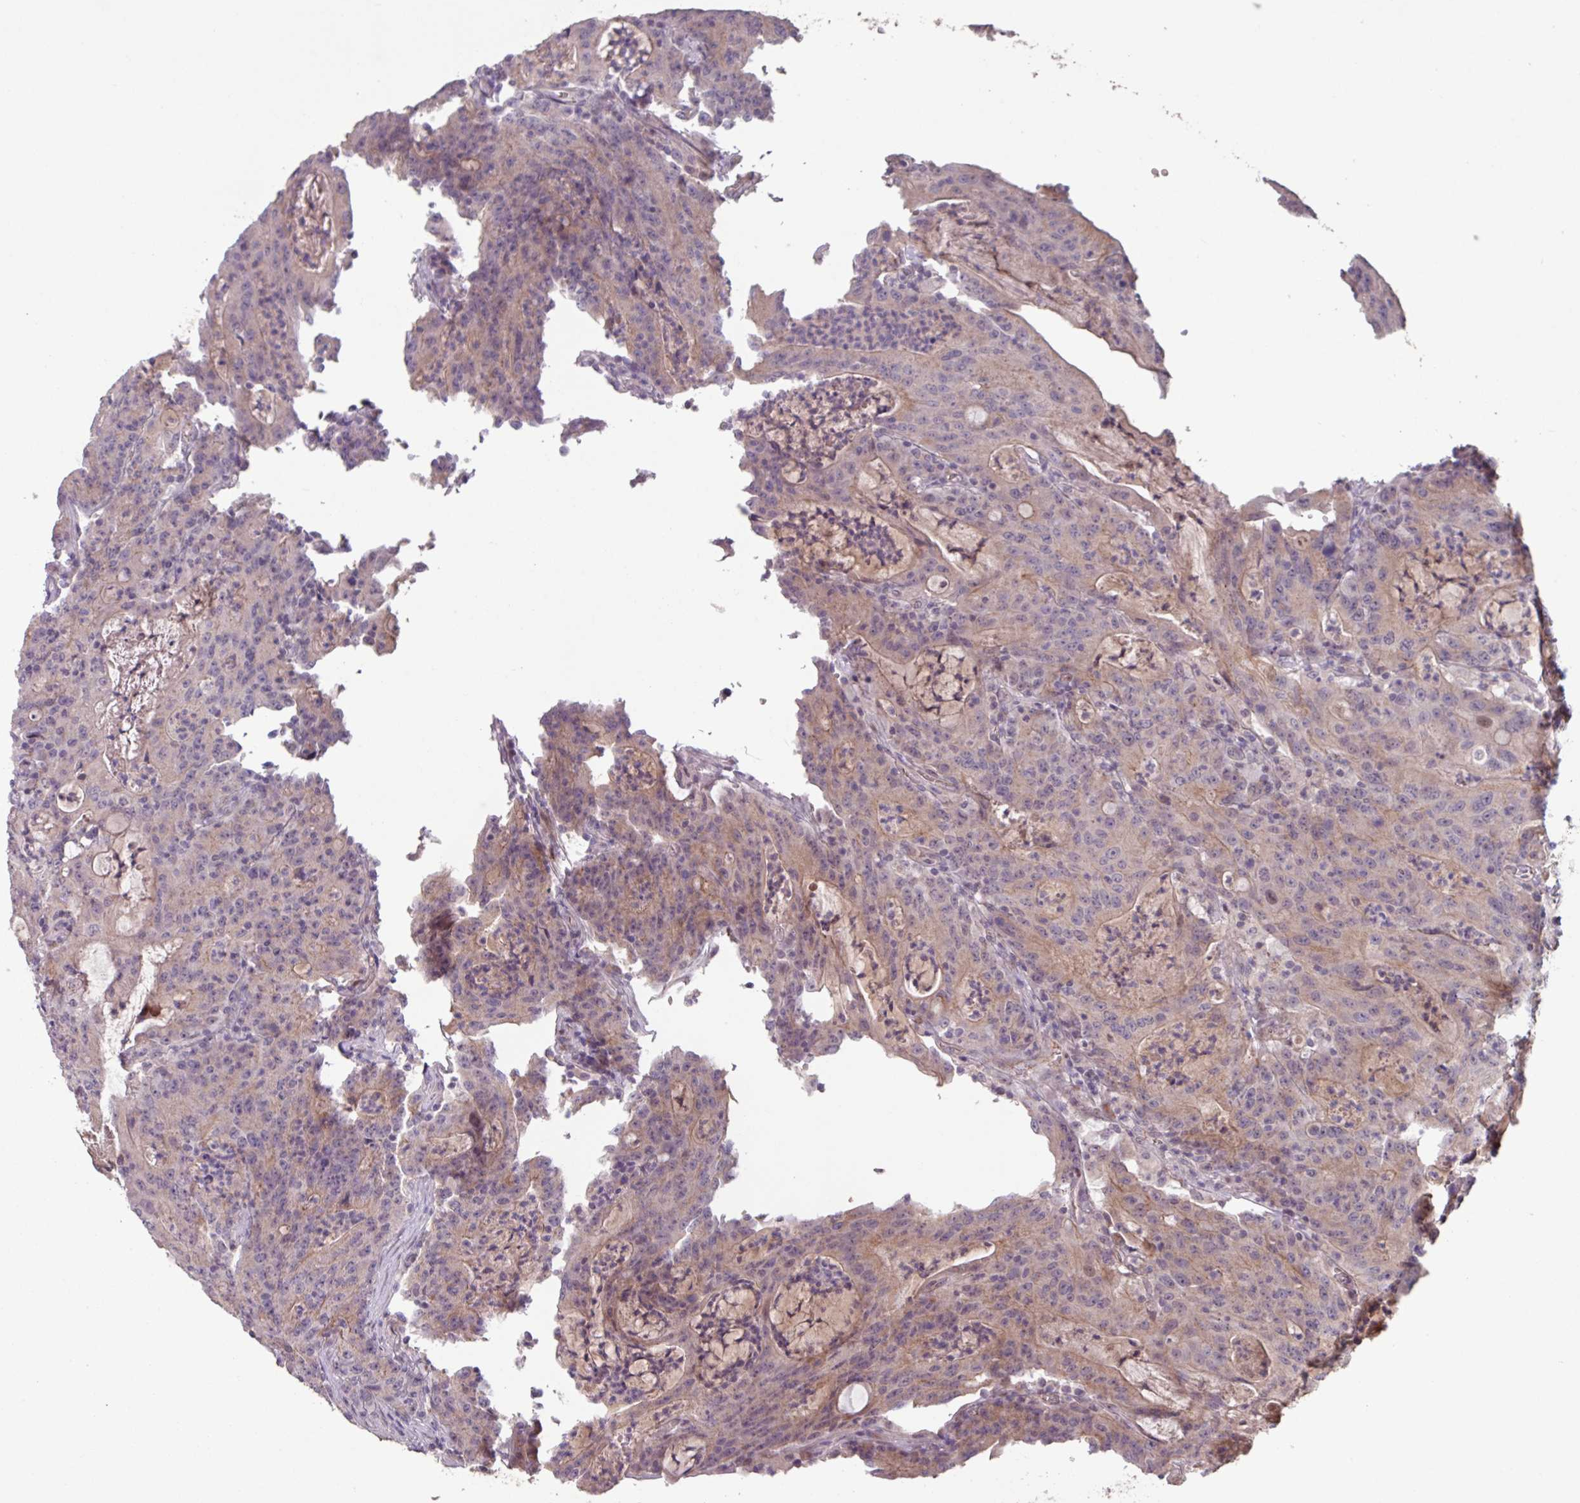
{"staining": {"intensity": "moderate", "quantity": "<25%", "location": "cytoplasmic/membranous"}, "tissue": "colorectal cancer", "cell_type": "Tumor cells", "image_type": "cancer", "snomed": [{"axis": "morphology", "description": "Adenocarcinoma, NOS"}, {"axis": "topography", "description": "Colon"}], "caption": "Immunohistochemistry staining of adenocarcinoma (colorectal), which reveals low levels of moderate cytoplasmic/membranous staining in about <25% of tumor cells indicating moderate cytoplasmic/membranous protein expression. The staining was performed using DAB (3,3'-diaminobenzidine) (brown) for protein detection and nuclei were counterstained in hematoxylin (blue).", "gene": "TMEM88", "patient": {"sex": "male", "age": 83}}